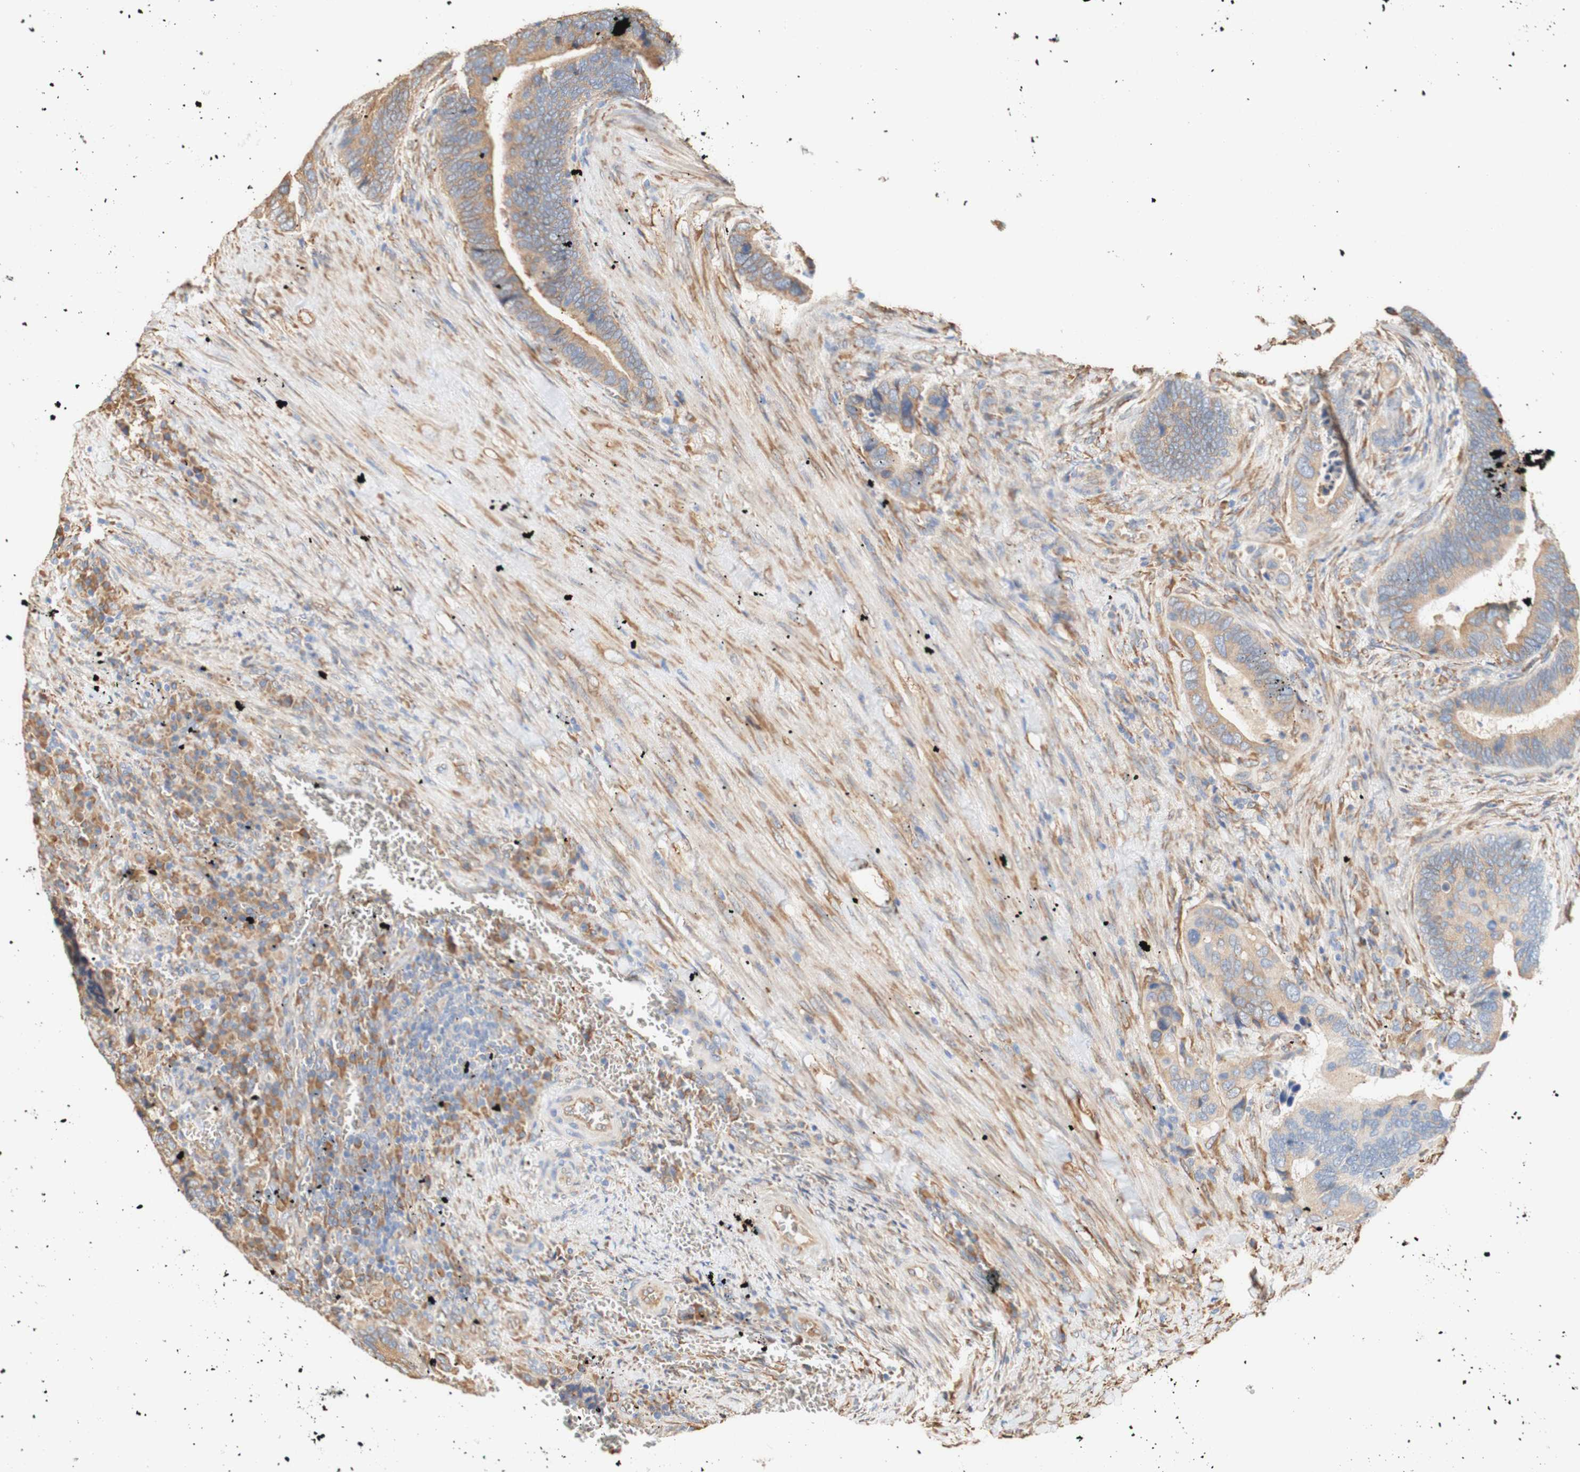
{"staining": {"intensity": "moderate", "quantity": ">75%", "location": "cytoplasmic/membranous"}, "tissue": "colorectal cancer", "cell_type": "Tumor cells", "image_type": "cancer", "snomed": [{"axis": "morphology", "description": "Adenocarcinoma, NOS"}, {"axis": "topography", "description": "Colon"}], "caption": "Protein positivity by IHC exhibits moderate cytoplasmic/membranous expression in about >75% of tumor cells in colorectal cancer (adenocarcinoma).", "gene": "EIF2AK4", "patient": {"sex": "male", "age": 72}}